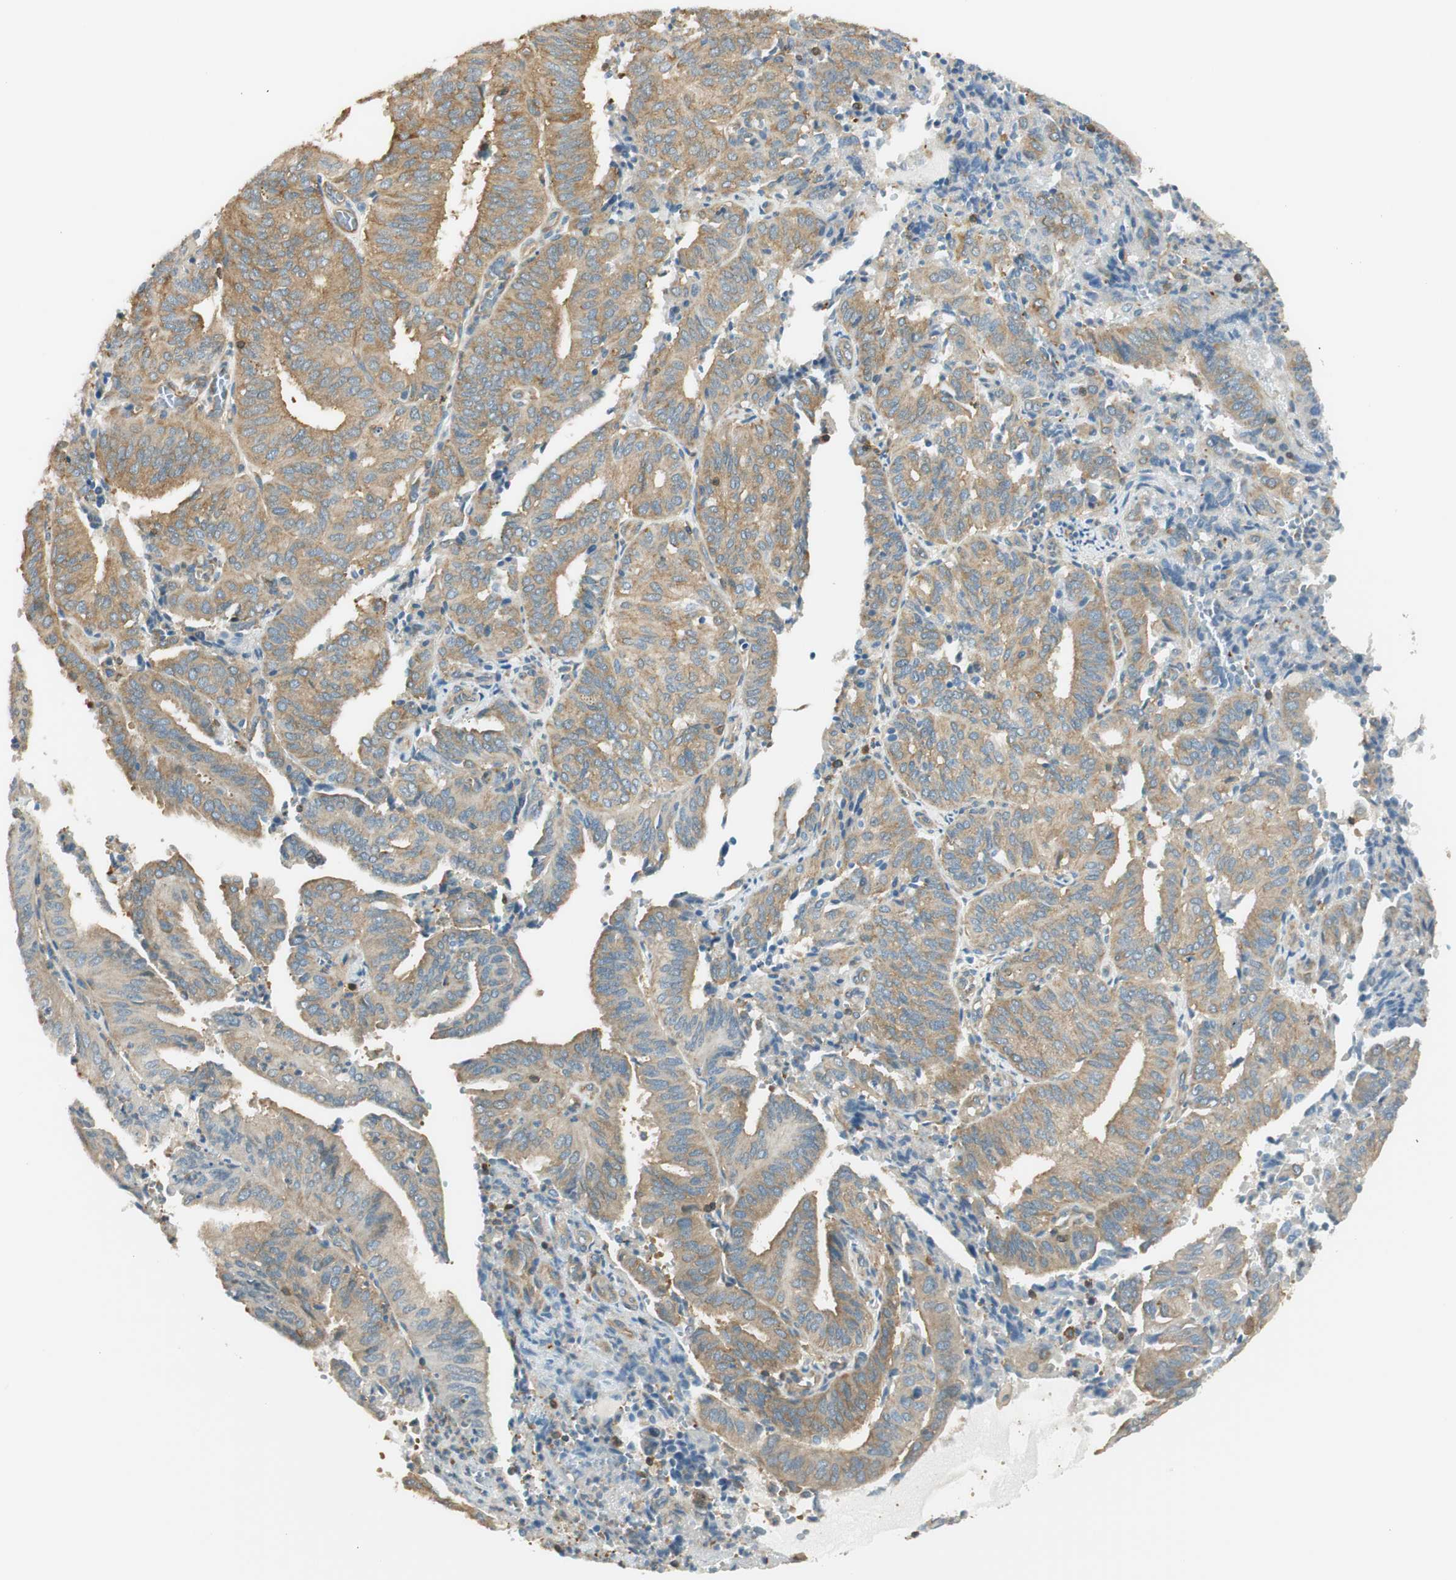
{"staining": {"intensity": "moderate", "quantity": ">75%", "location": "cytoplasmic/membranous"}, "tissue": "endometrial cancer", "cell_type": "Tumor cells", "image_type": "cancer", "snomed": [{"axis": "morphology", "description": "Adenocarcinoma, NOS"}, {"axis": "topography", "description": "Uterus"}], "caption": "Immunohistochemistry (IHC) staining of endometrial cancer, which demonstrates medium levels of moderate cytoplasmic/membranous expression in about >75% of tumor cells indicating moderate cytoplasmic/membranous protein positivity. The staining was performed using DAB (brown) for protein detection and nuclei were counterstained in hematoxylin (blue).", "gene": "PI4K2B", "patient": {"sex": "female", "age": 60}}